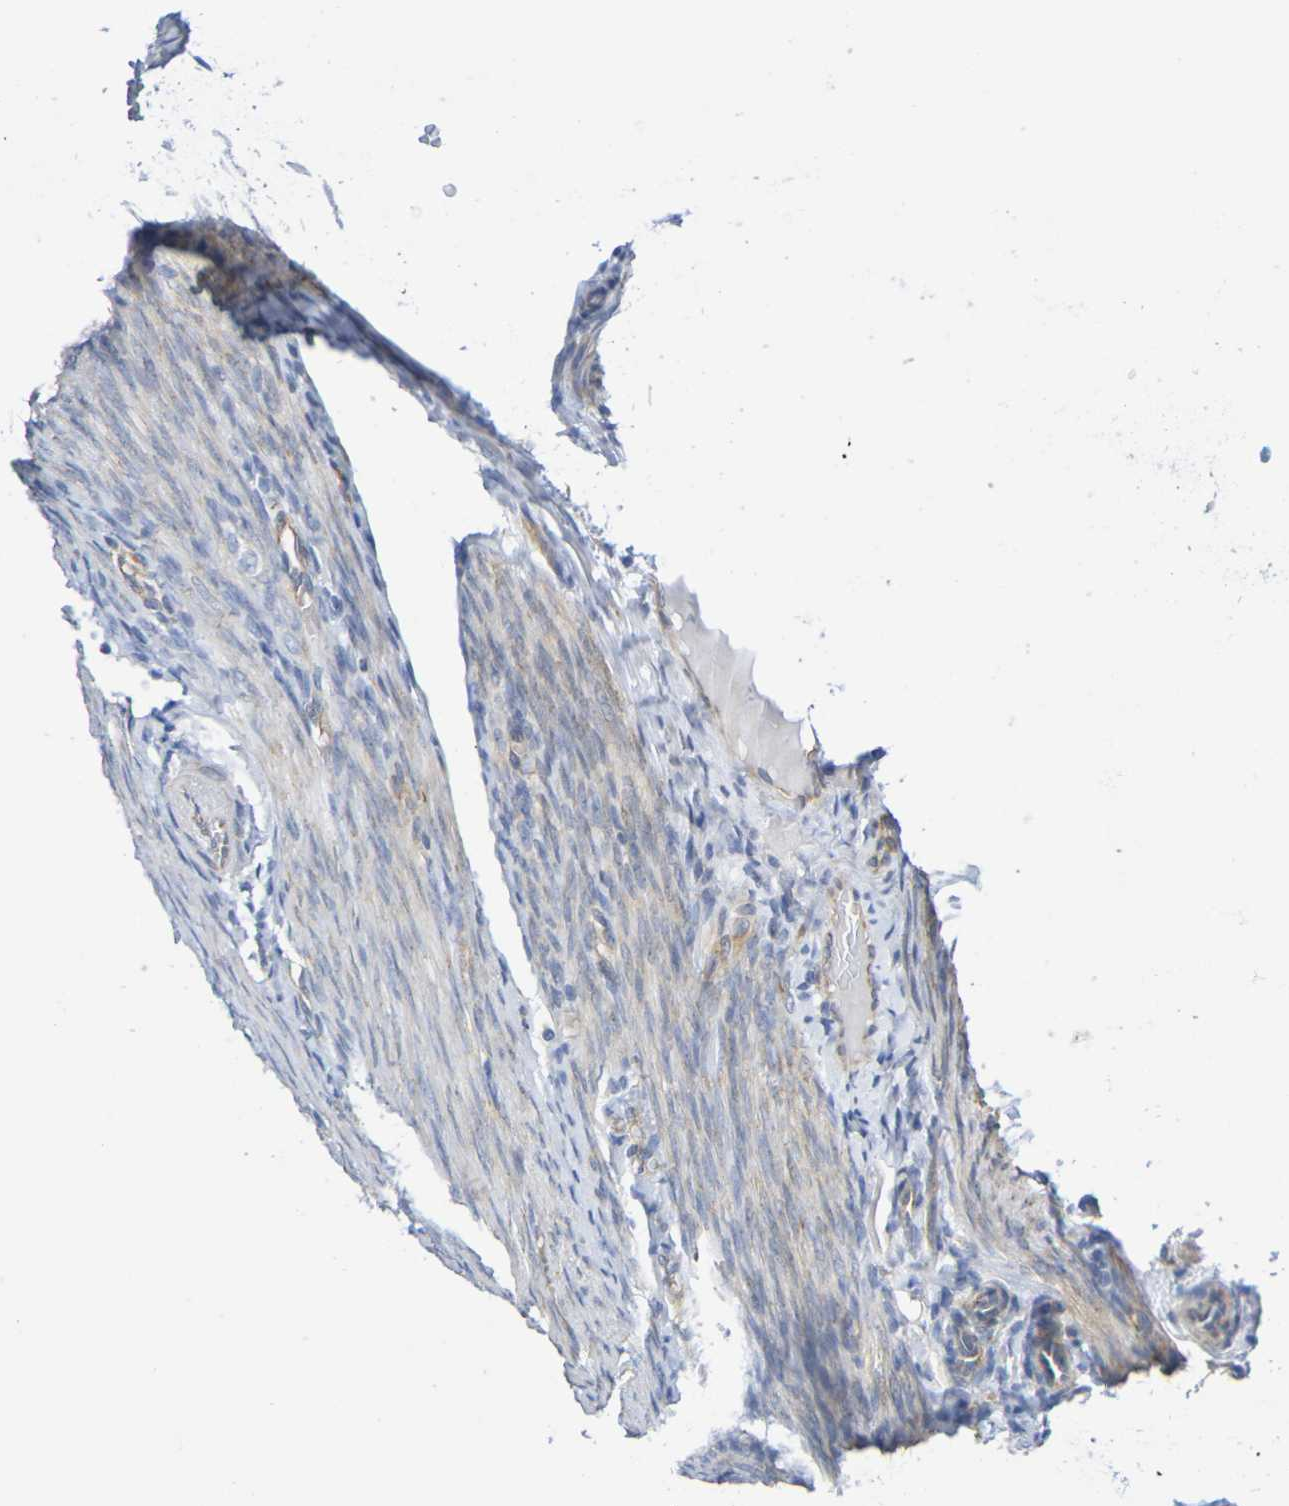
{"staining": {"intensity": "weak", "quantity": "<25%", "location": "none"}, "tissue": "endometrium", "cell_type": "Cells in endometrial stroma", "image_type": "normal", "snomed": [{"axis": "morphology", "description": "Normal tissue, NOS"}, {"axis": "topography", "description": "Endometrium"}], "caption": "This is a micrograph of IHC staining of unremarkable endometrium, which shows no expression in cells in endometrial stroma. (Brightfield microscopy of DAB IHC at high magnification).", "gene": "TMCC3", "patient": {"sex": "female", "age": 61}}